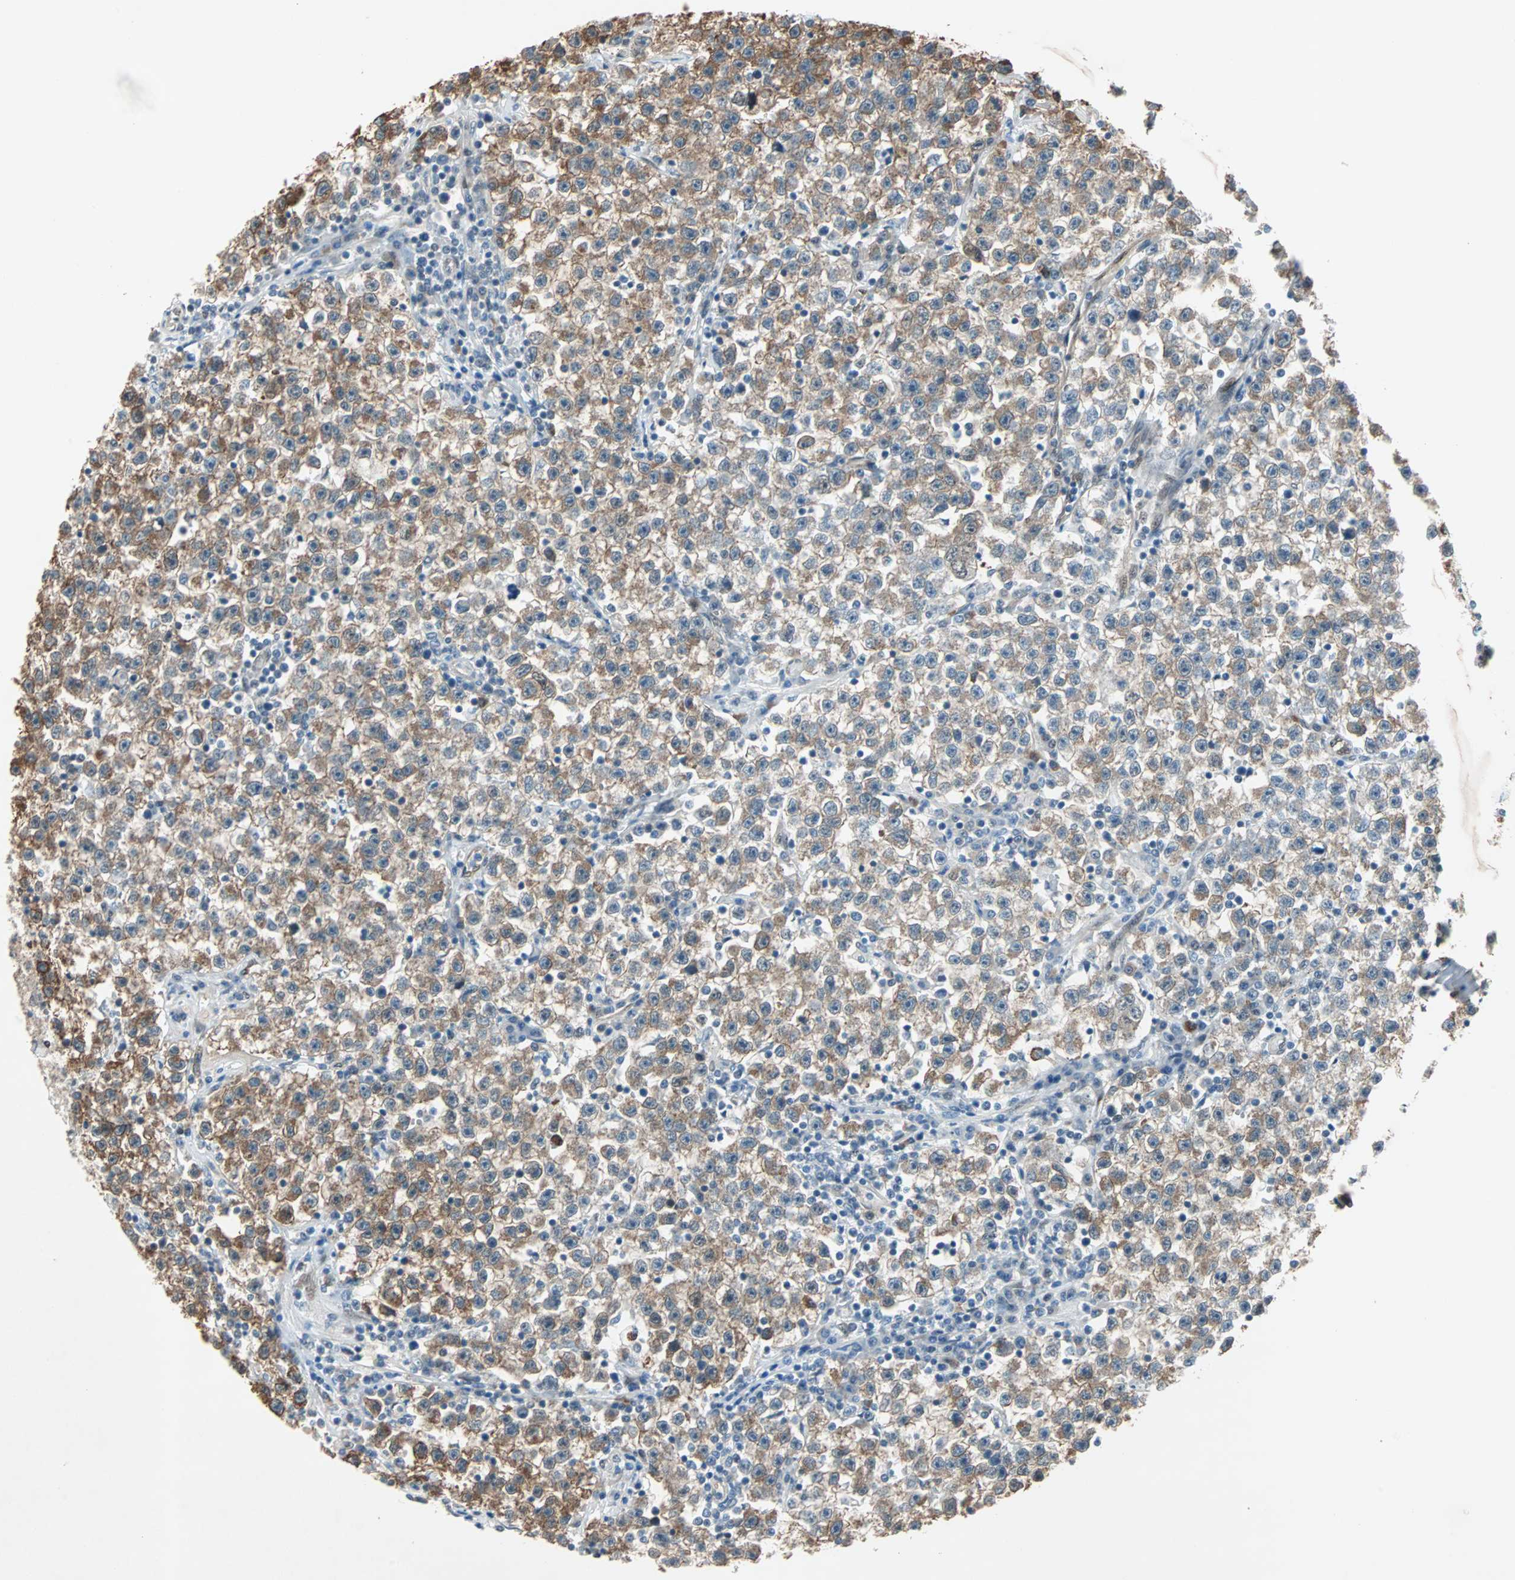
{"staining": {"intensity": "moderate", "quantity": ">75%", "location": "cytoplasmic/membranous"}, "tissue": "testis cancer", "cell_type": "Tumor cells", "image_type": "cancer", "snomed": [{"axis": "morphology", "description": "Seminoma, NOS"}, {"axis": "topography", "description": "Testis"}], "caption": "Testis cancer was stained to show a protein in brown. There is medium levels of moderate cytoplasmic/membranous expression in approximately >75% of tumor cells. The protein is stained brown, and the nuclei are stained in blue (DAB IHC with brightfield microscopy, high magnification).", "gene": "WWTR1", "patient": {"sex": "male", "age": 22}}